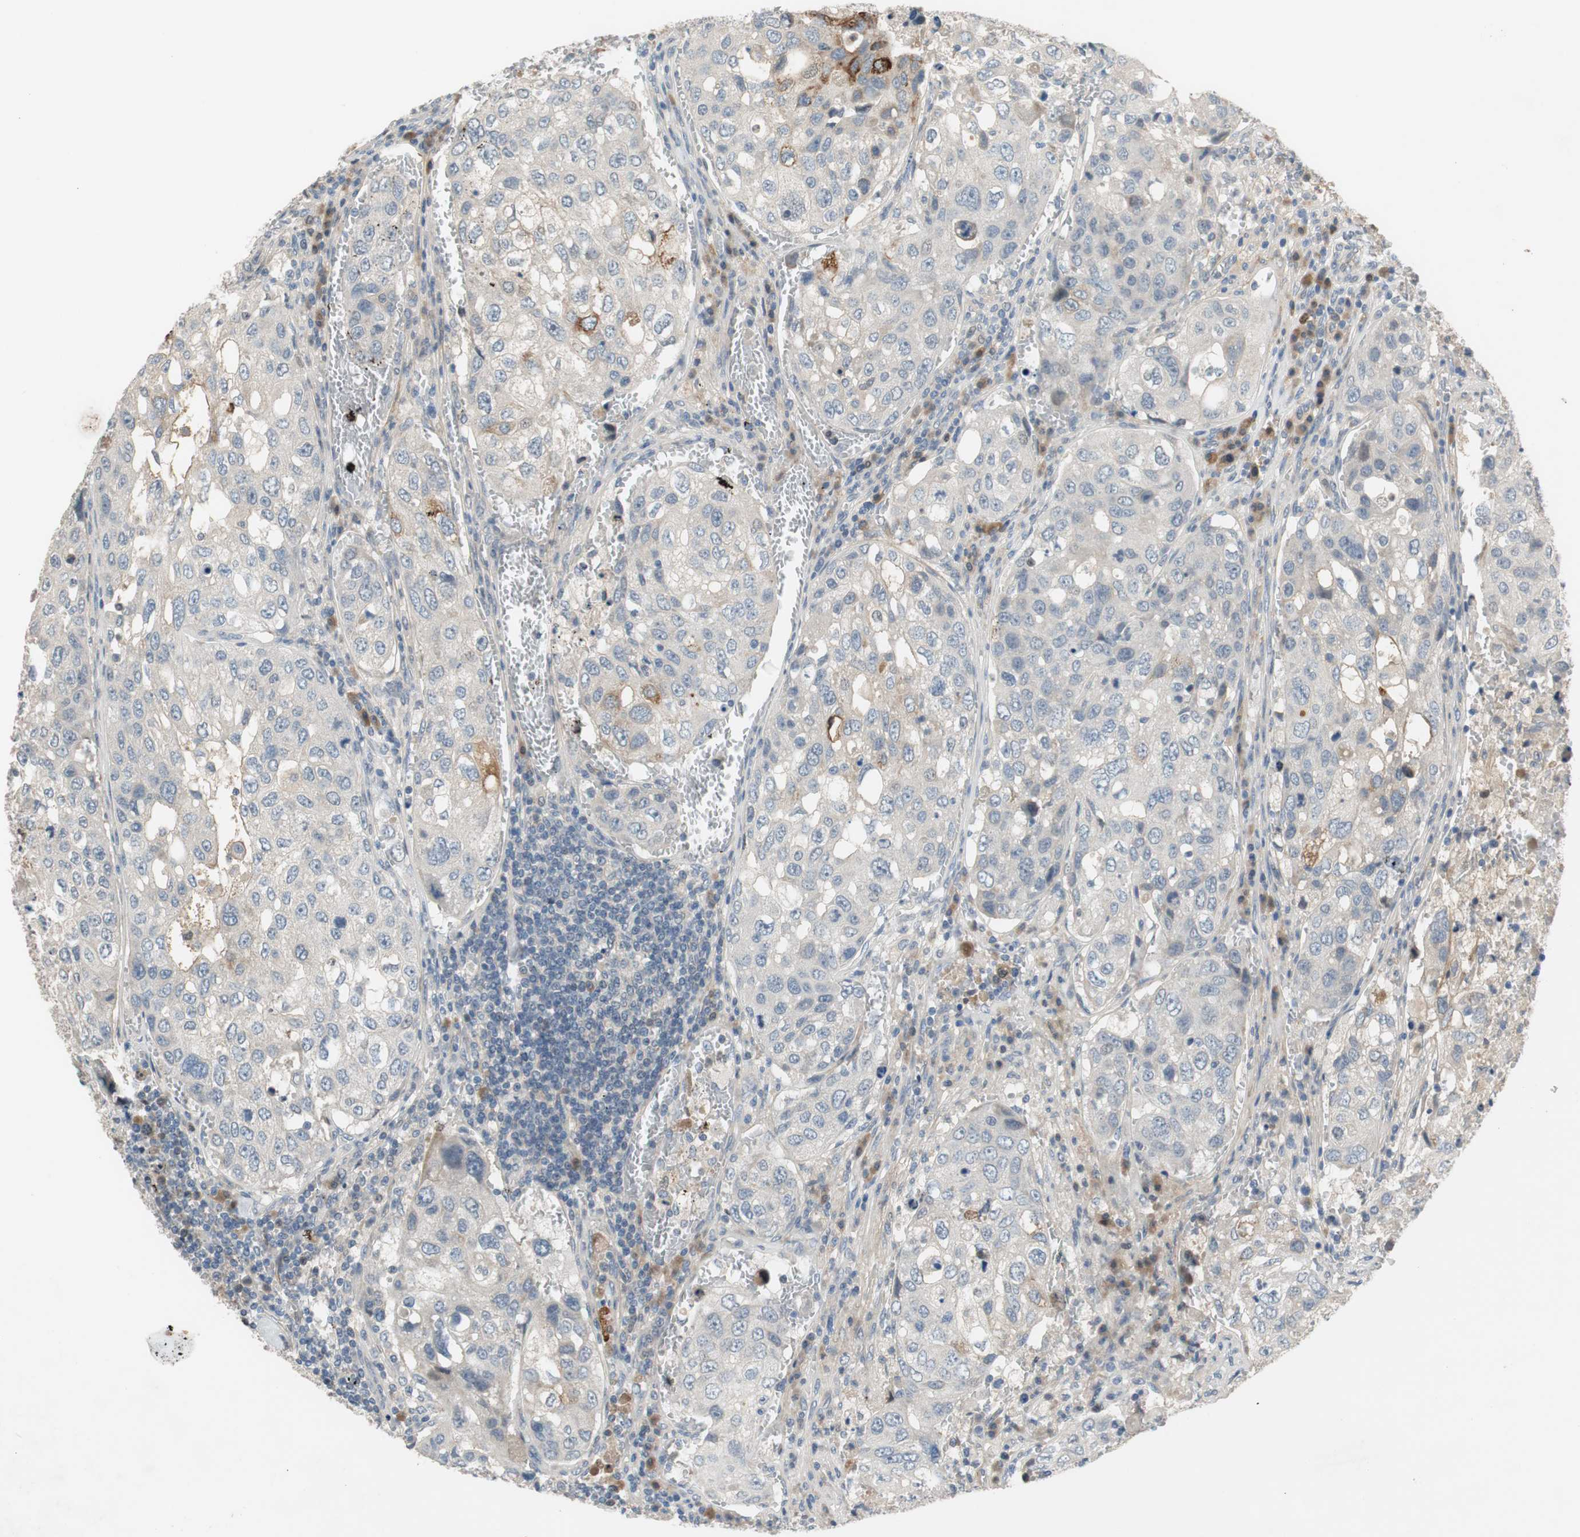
{"staining": {"intensity": "weak", "quantity": "25%-75%", "location": "cytoplasmic/membranous"}, "tissue": "urothelial cancer", "cell_type": "Tumor cells", "image_type": "cancer", "snomed": [{"axis": "morphology", "description": "Urothelial carcinoma, High grade"}, {"axis": "topography", "description": "Lymph node"}, {"axis": "topography", "description": "Urinary bladder"}], "caption": "Protein staining shows weak cytoplasmic/membranous expression in approximately 25%-75% of tumor cells in urothelial cancer.", "gene": "COL12A1", "patient": {"sex": "male", "age": 51}}